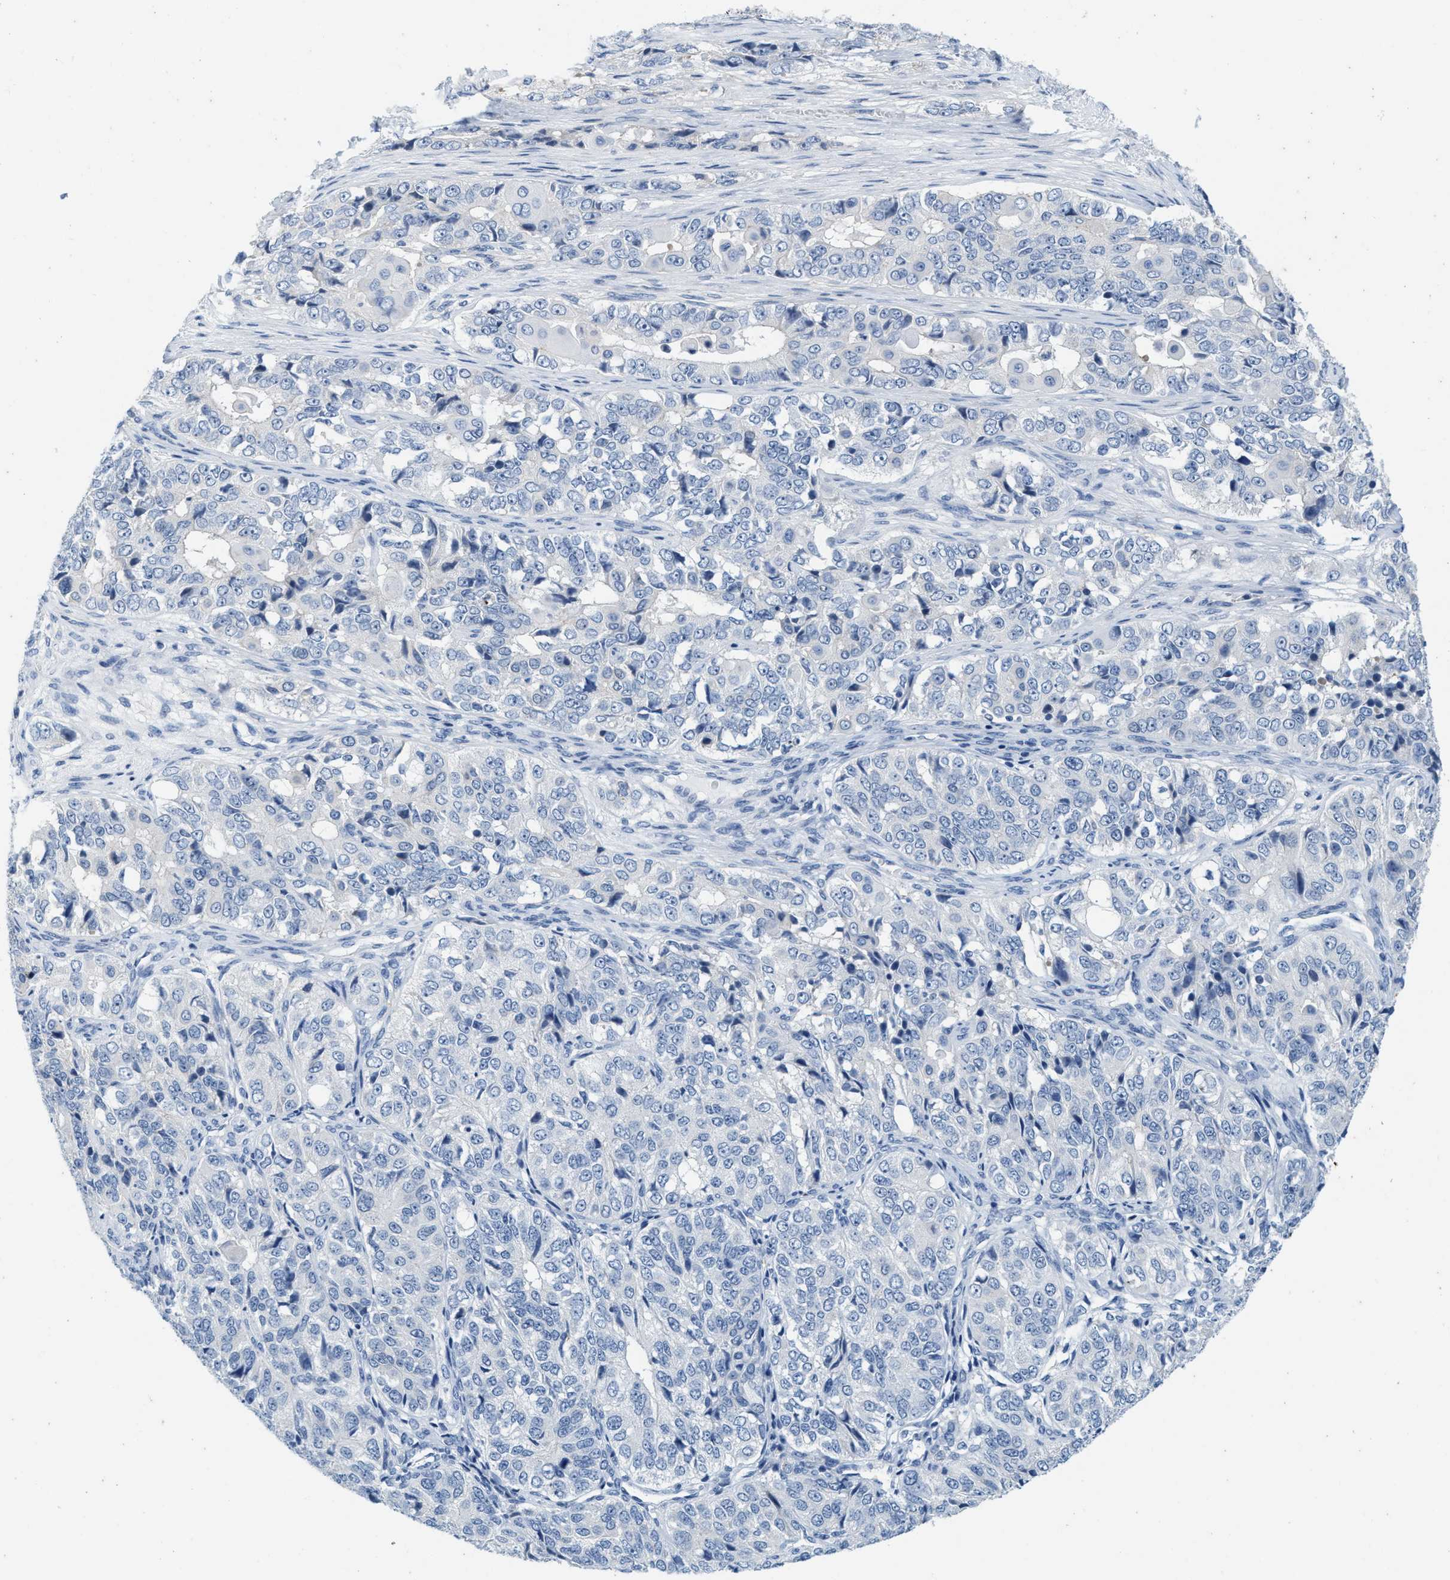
{"staining": {"intensity": "negative", "quantity": "none", "location": "none"}, "tissue": "ovarian cancer", "cell_type": "Tumor cells", "image_type": "cancer", "snomed": [{"axis": "morphology", "description": "Carcinoma, endometroid"}, {"axis": "topography", "description": "Ovary"}], "caption": "Human ovarian cancer (endometroid carcinoma) stained for a protein using immunohistochemistry (IHC) shows no positivity in tumor cells.", "gene": "ABCB11", "patient": {"sex": "female", "age": 51}}